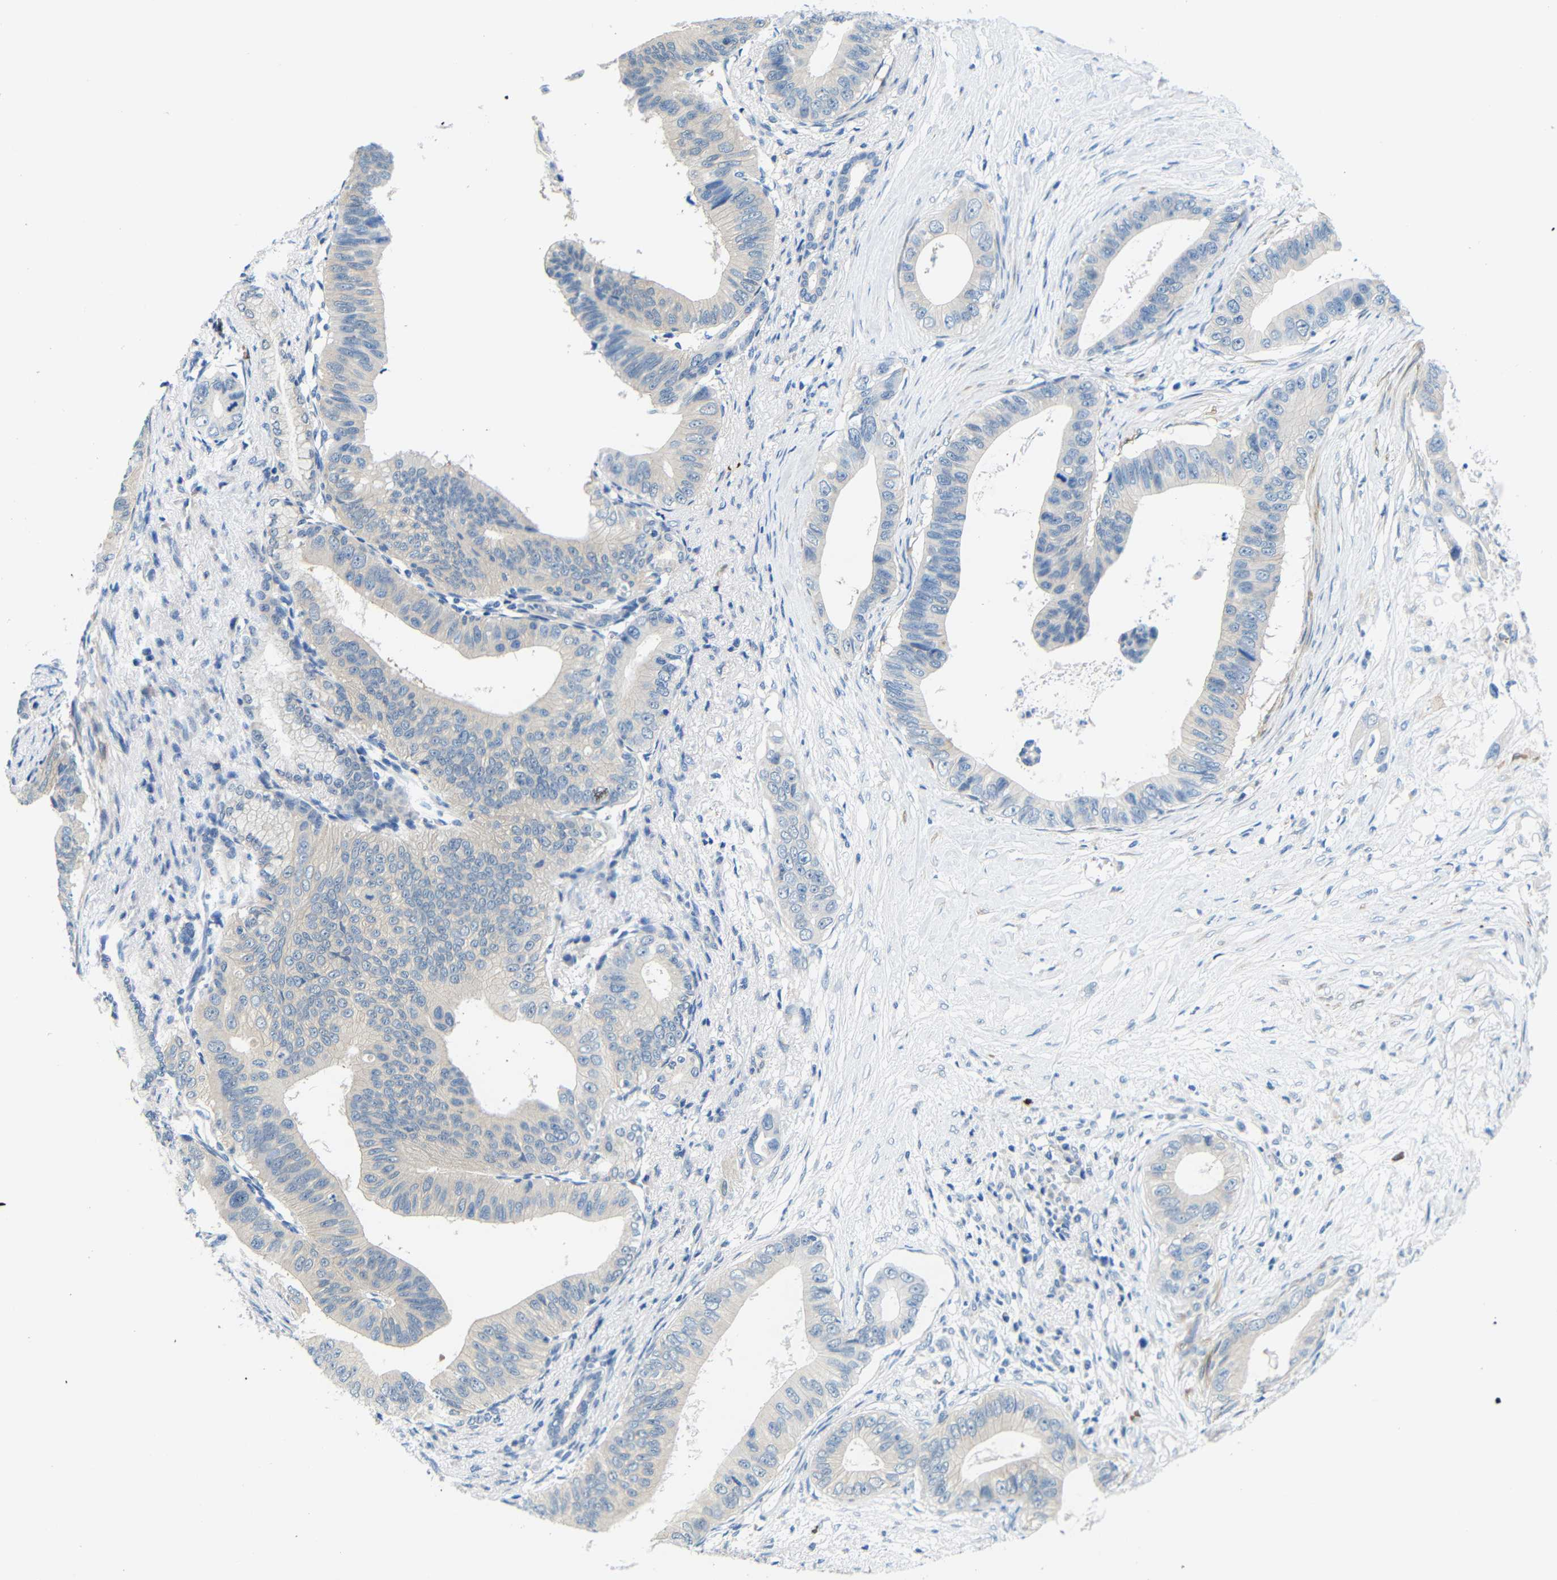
{"staining": {"intensity": "negative", "quantity": "none", "location": "none"}, "tissue": "pancreatic cancer", "cell_type": "Tumor cells", "image_type": "cancer", "snomed": [{"axis": "morphology", "description": "Adenocarcinoma, NOS"}, {"axis": "topography", "description": "Pancreas"}], "caption": "Tumor cells are negative for protein expression in human pancreatic cancer (adenocarcinoma).", "gene": "NEGR1", "patient": {"sex": "male", "age": 77}}